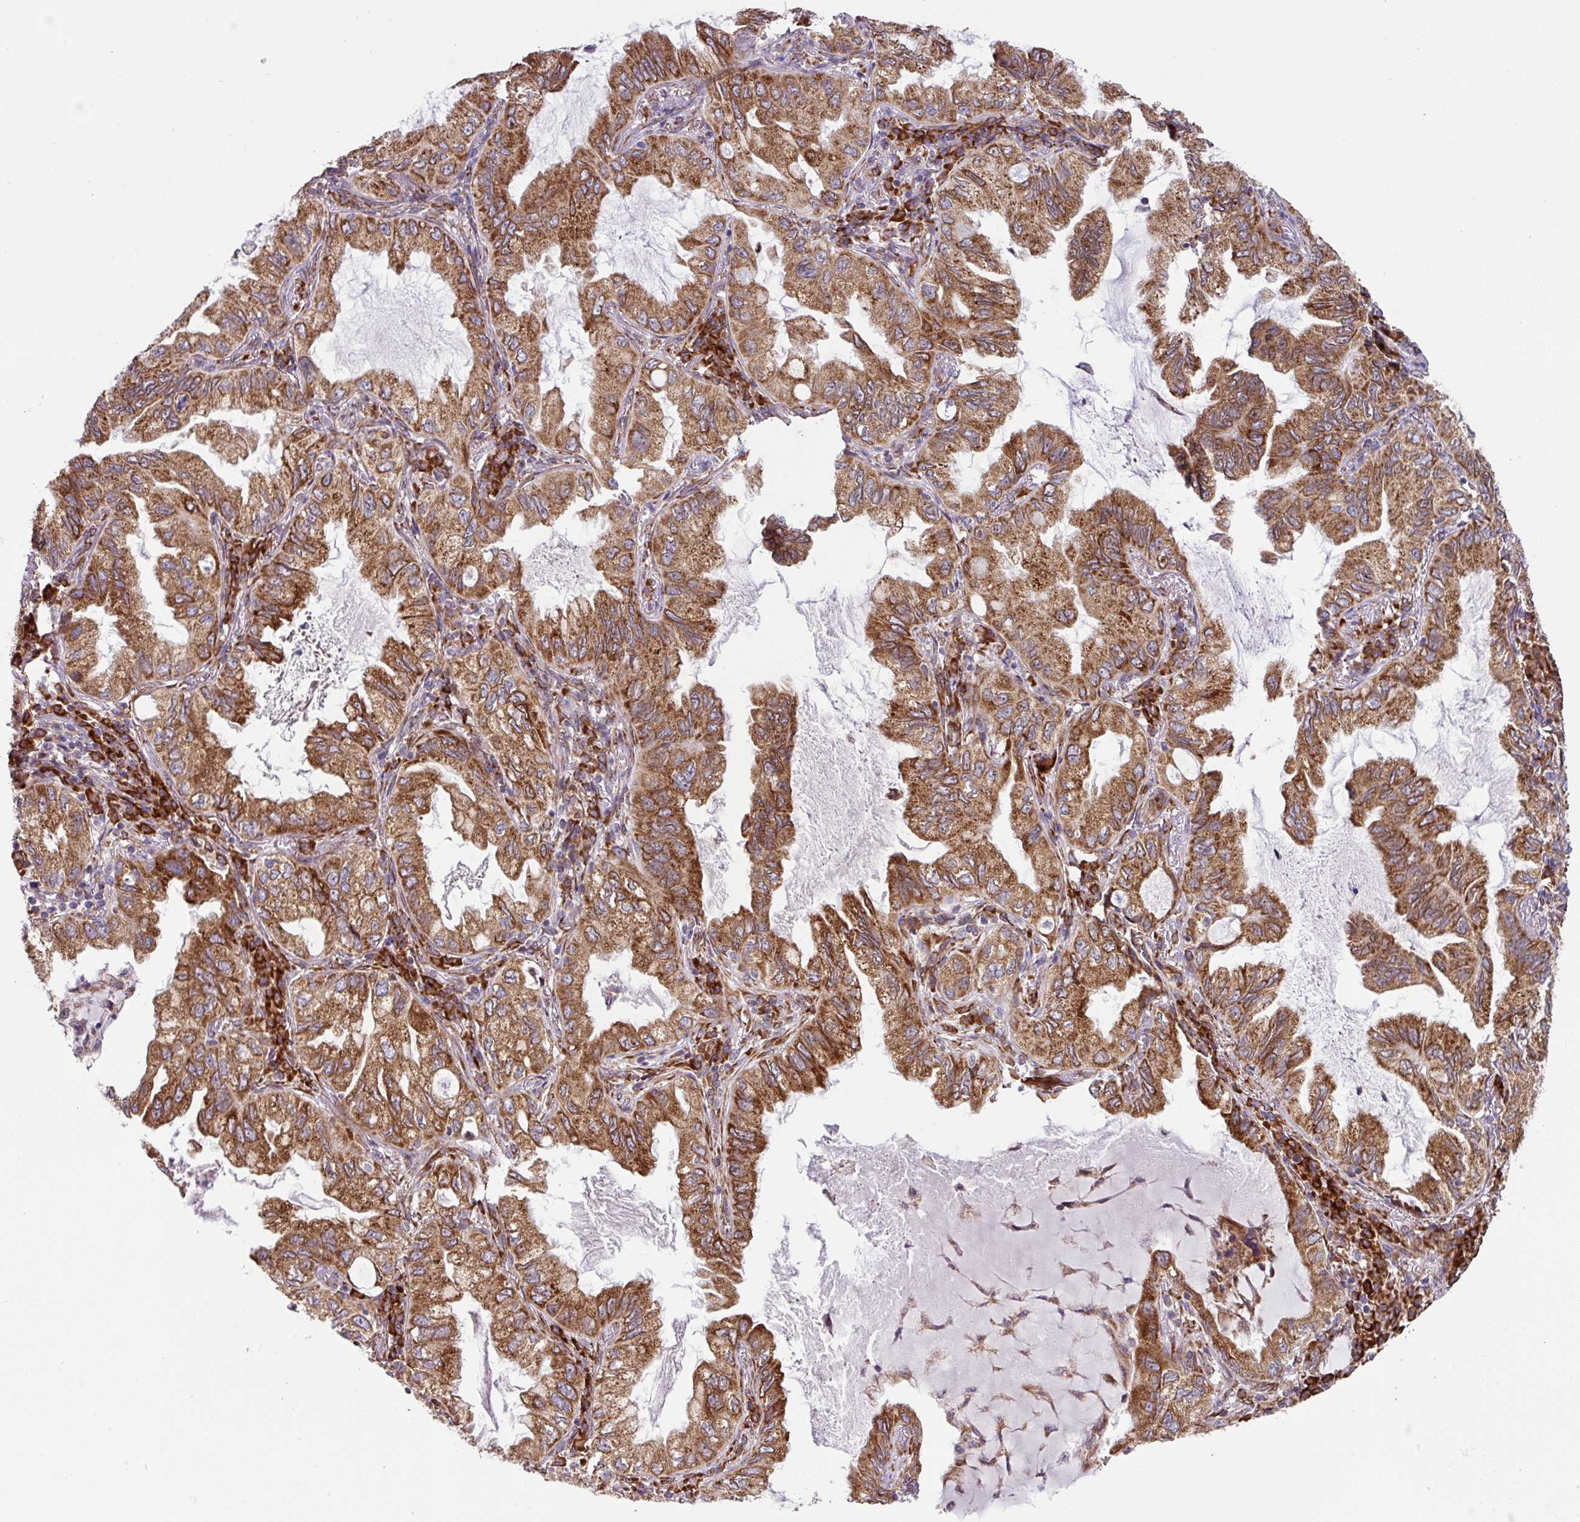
{"staining": {"intensity": "strong", "quantity": ">75%", "location": "cytoplasmic/membranous"}, "tissue": "lung cancer", "cell_type": "Tumor cells", "image_type": "cancer", "snomed": [{"axis": "morphology", "description": "Adenocarcinoma, NOS"}, {"axis": "topography", "description": "Lung"}], "caption": "Immunohistochemical staining of human adenocarcinoma (lung) demonstrates strong cytoplasmic/membranous protein expression in about >75% of tumor cells. (DAB (3,3'-diaminobenzidine) IHC with brightfield microscopy, high magnification).", "gene": "SLC39A7", "patient": {"sex": "female", "age": 69}}